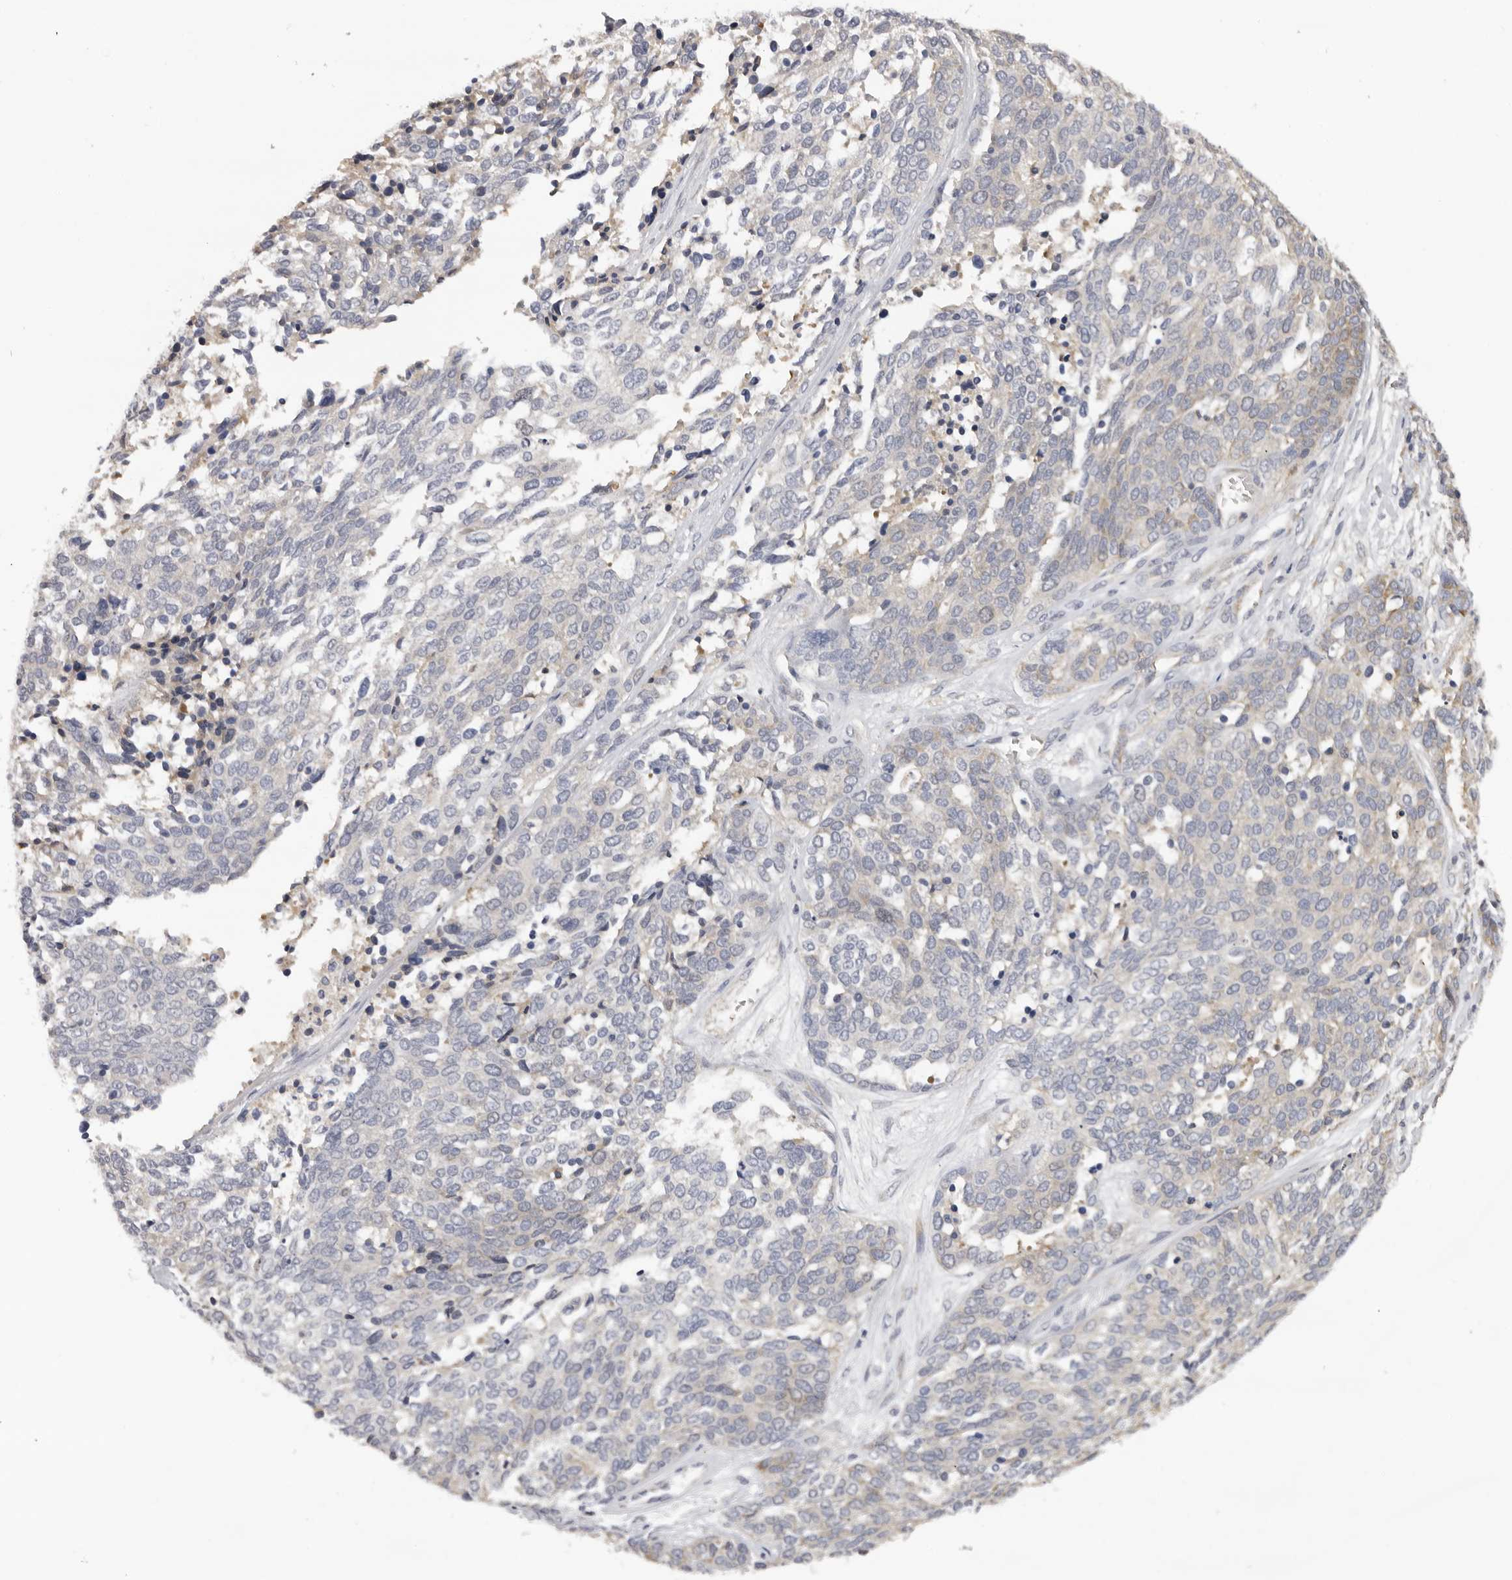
{"staining": {"intensity": "negative", "quantity": "none", "location": "none"}, "tissue": "ovarian cancer", "cell_type": "Tumor cells", "image_type": "cancer", "snomed": [{"axis": "morphology", "description": "Cystadenocarcinoma, serous, NOS"}, {"axis": "topography", "description": "Ovary"}], "caption": "Immunohistochemistry (IHC) of human ovarian cancer demonstrates no positivity in tumor cells. Nuclei are stained in blue.", "gene": "KIF2B", "patient": {"sex": "female", "age": 44}}